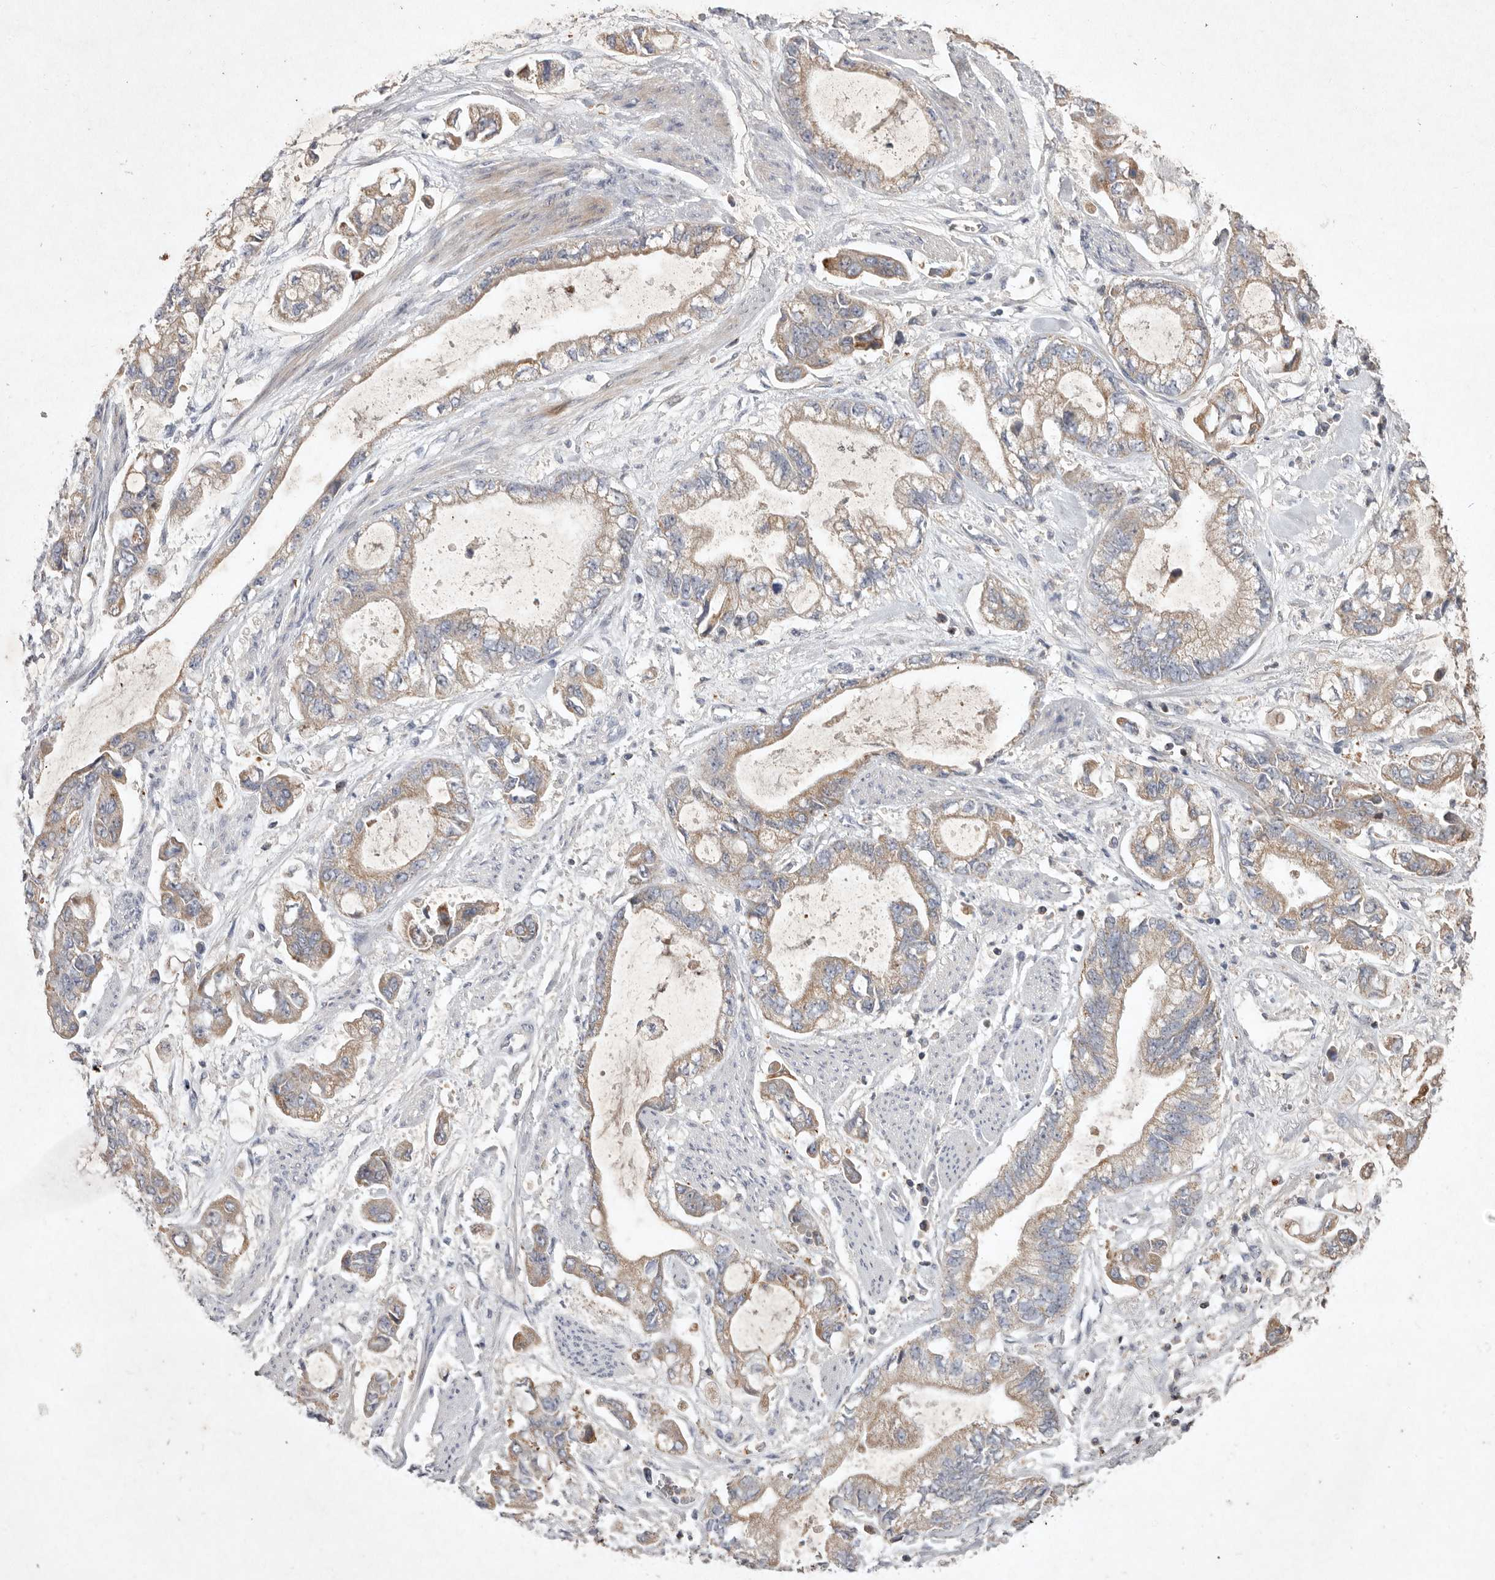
{"staining": {"intensity": "weak", "quantity": "25%-75%", "location": "cytoplasmic/membranous"}, "tissue": "stomach cancer", "cell_type": "Tumor cells", "image_type": "cancer", "snomed": [{"axis": "morphology", "description": "Normal tissue, NOS"}, {"axis": "morphology", "description": "Adenocarcinoma, NOS"}, {"axis": "topography", "description": "Stomach"}], "caption": "This is an image of immunohistochemistry staining of stomach adenocarcinoma, which shows weak staining in the cytoplasmic/membranous of tumor cells.", "gene": "TNFSF14", "patient": {"sex": "male", "age": 62}}